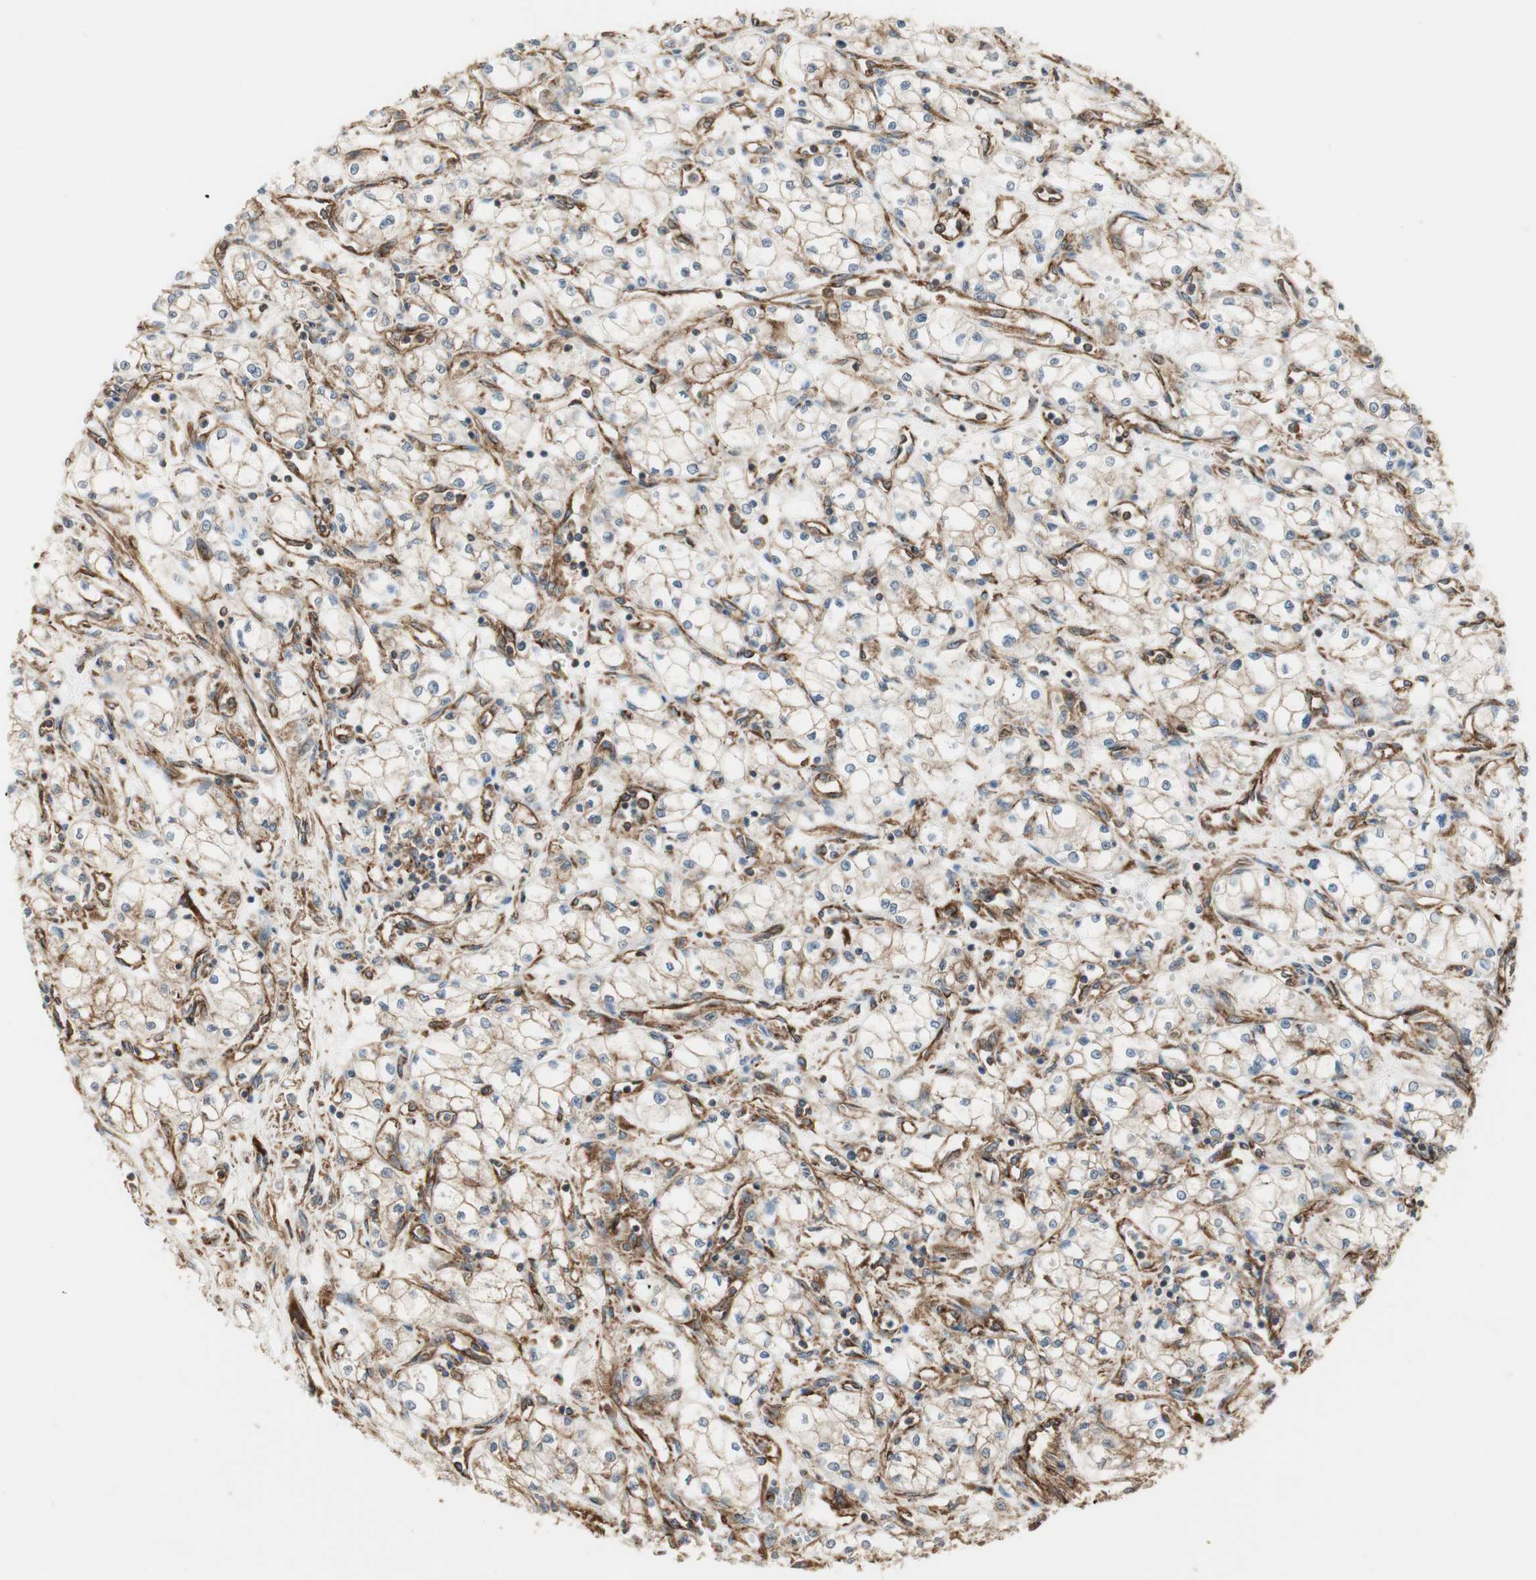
{"staining": {"intensity": "moderate", "quantity": "25%-75%", "location": "cytoplasmic/membranous"}, "tissue": "renal cancer", "cell_type": "Tumor cells", "image_type": "cancer", "snomed": [{"axis": "morphology", "description": "Normal tissue, NOS"}, {"axis": "morphology", "description": "Adenocarcinoma, NOS"}, {"axis": "topography", "description": "Kidney"}], "caption": "High-magnification brightfield microscopy of renal adenocarcinoma stained with DAB (brown) and counterstained with hematoxylin (blue). tumor cells exhibit moderate cytoplasmic/membranous positivity is seen in about25%-75% of cells. The staining is performed using DAB (3,3'-diaminobenzidine) brown chromogen to label protein expression. The nuclei are counter-stained blue using hematoxylin.", "gene": "H6PD", "patient": {"sex": "male", "age": 59}}